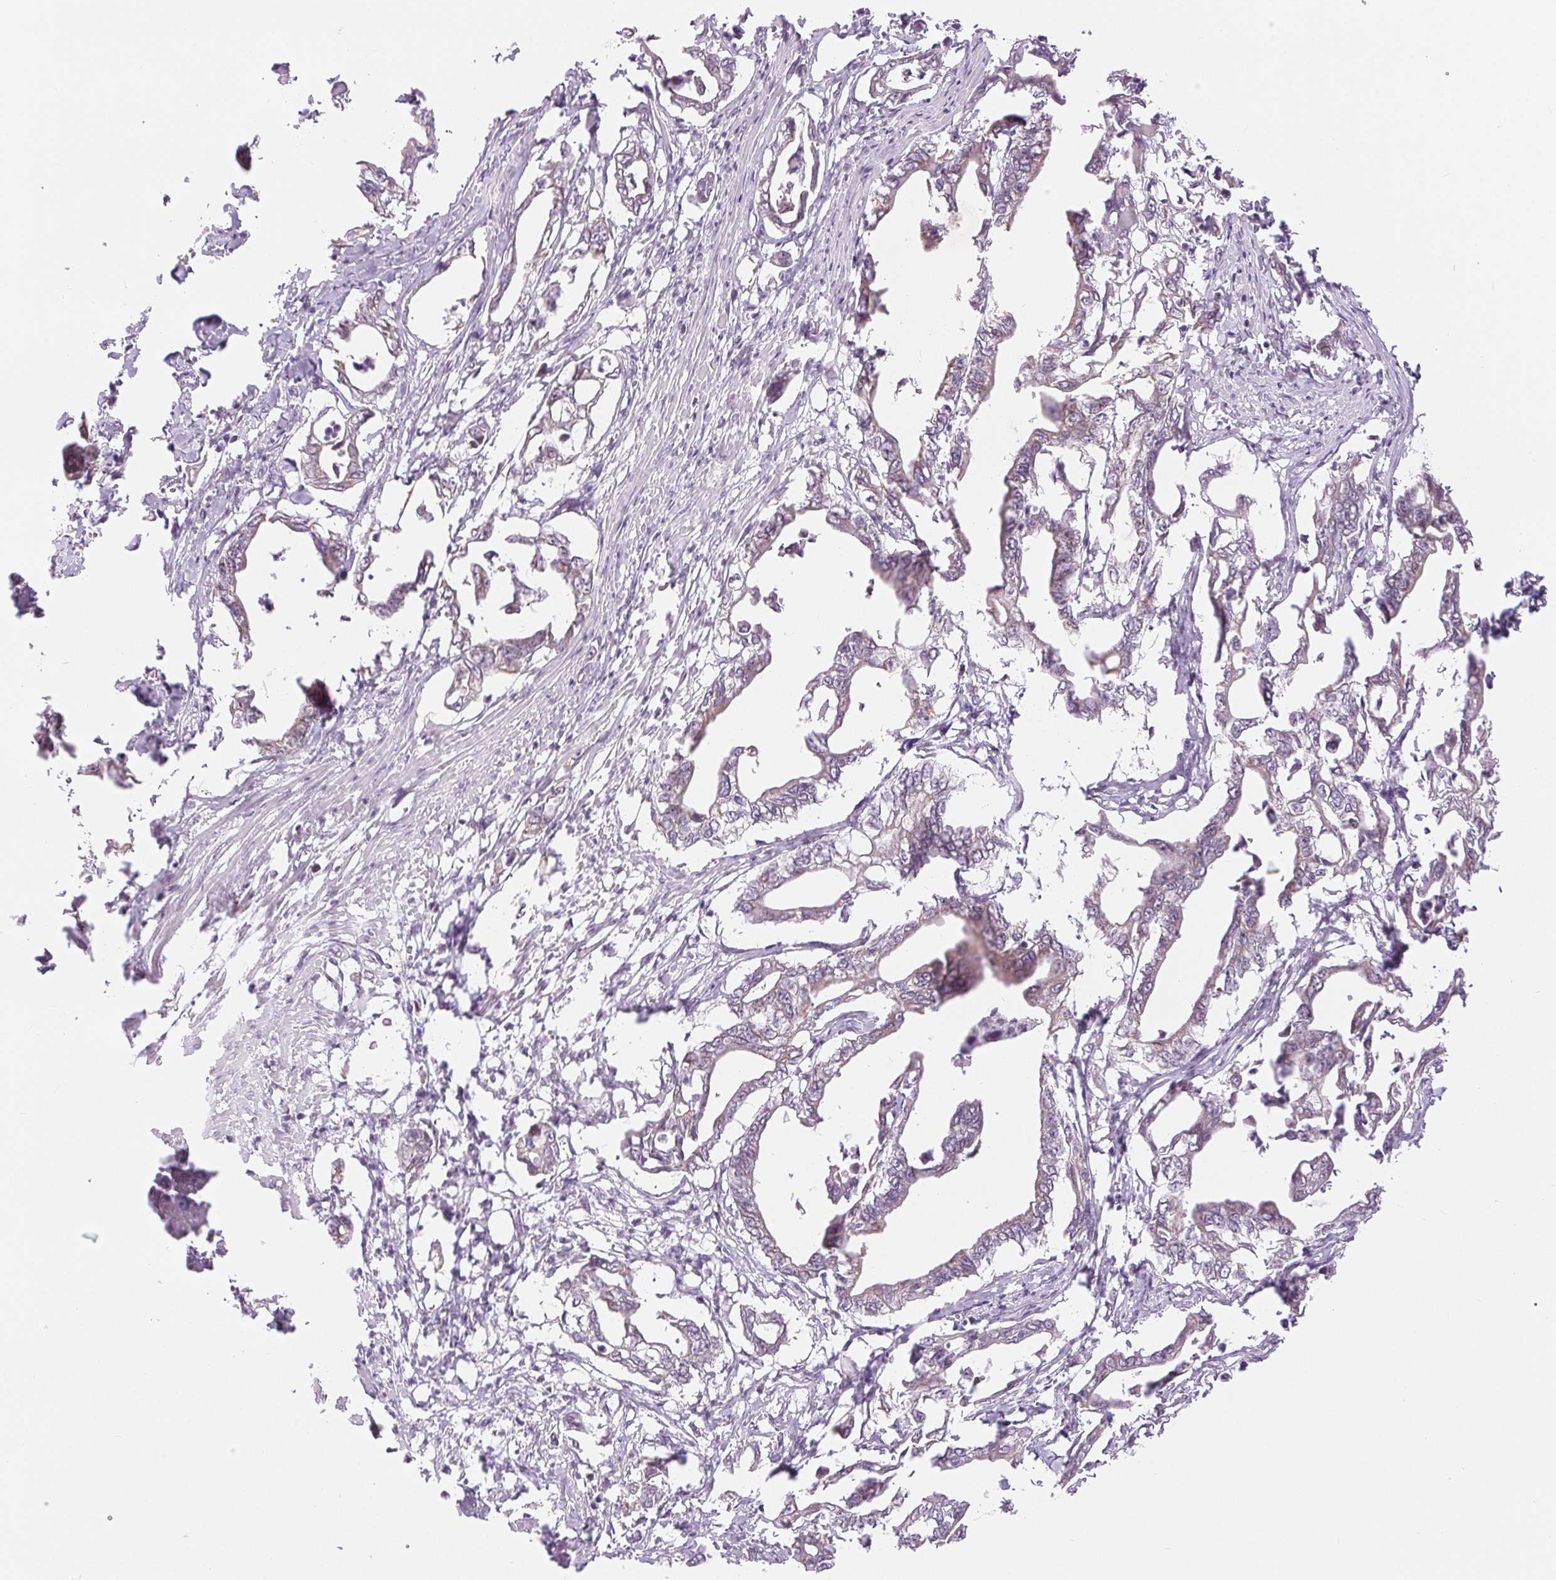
{"staining": {"intensity": "negative", "quantity": "none", "location": "none"}, "tissue": "pancreatic cancer", "cell_type": "Tumor cells", "image_type": "cancer", "snomed": [{"axis": "morphology", "description": "Adenocarcinoma, NOS"}, {"axis": "topography", "description": "Pancreas"}], "caption": "Histopathology image shows no protein staining in tumor cells of pancreatic cancer tissue.", "gene": "POU2F2", "patient": {"sex": "male", "age": 61}}